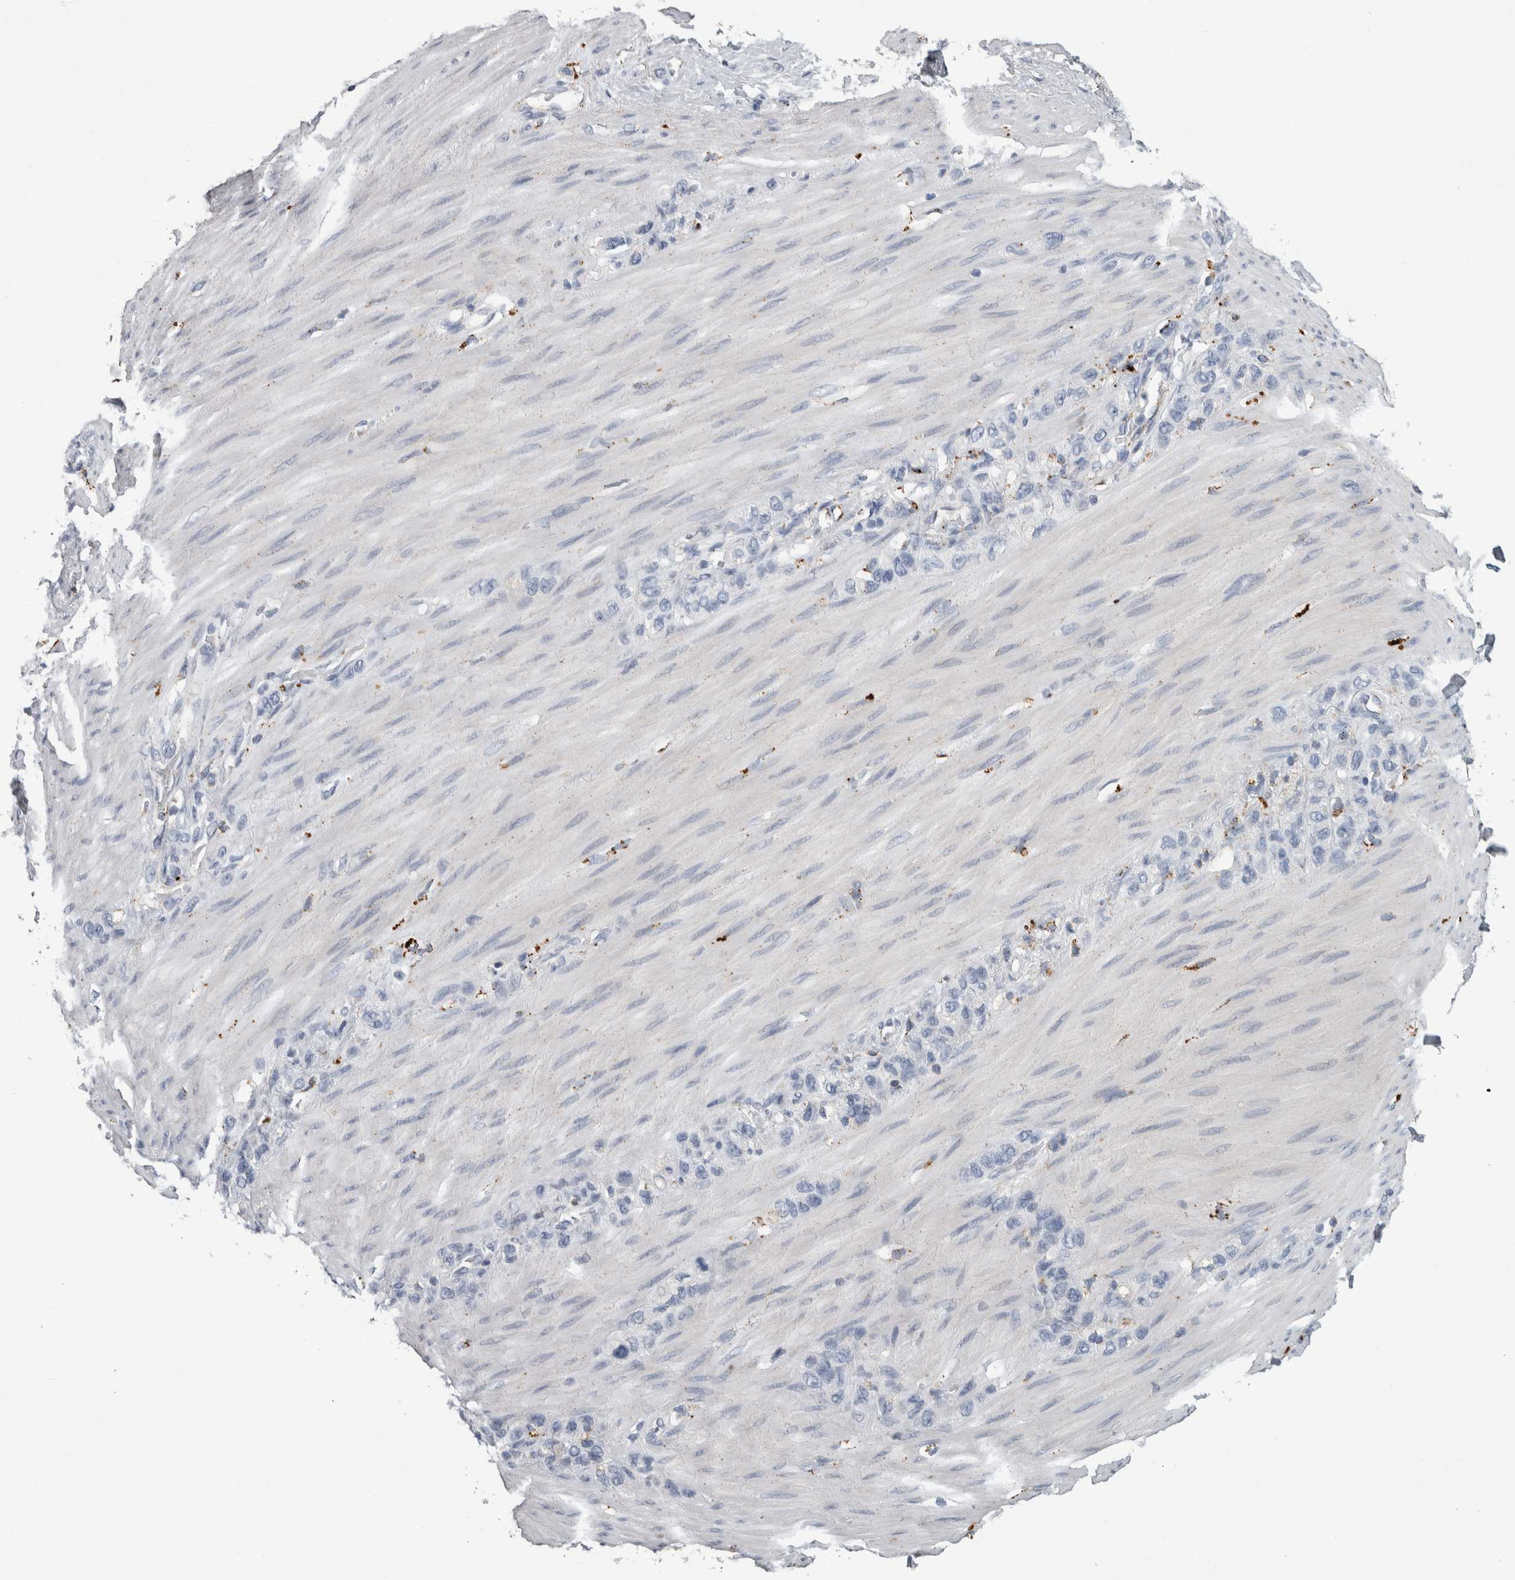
{"staining": {"intensity": "negative", "quantity": "none", "location": "none"}, "tissue": "stomach cancer", "cell_type": "Tumor cells", "image_type": "cancer", "snomed": [{"axis": "morphology", "description": "Adenocarcinoma, NOS"}, {"axis": "morphology", "description": "Adenocarcinoma, High grade"}, {"axis": "topography", "description": "Stomach, upper"}, {"axis": "topography", "description": "Stomach, lower"}], "caption": "IHC photomicrograph of stomach adenocarcinoma stained for a protein (brown), which demonstrates no positivity in tumor cells.", "gene": "DPP7", "patient": {"sex": "female", "age": 65}}